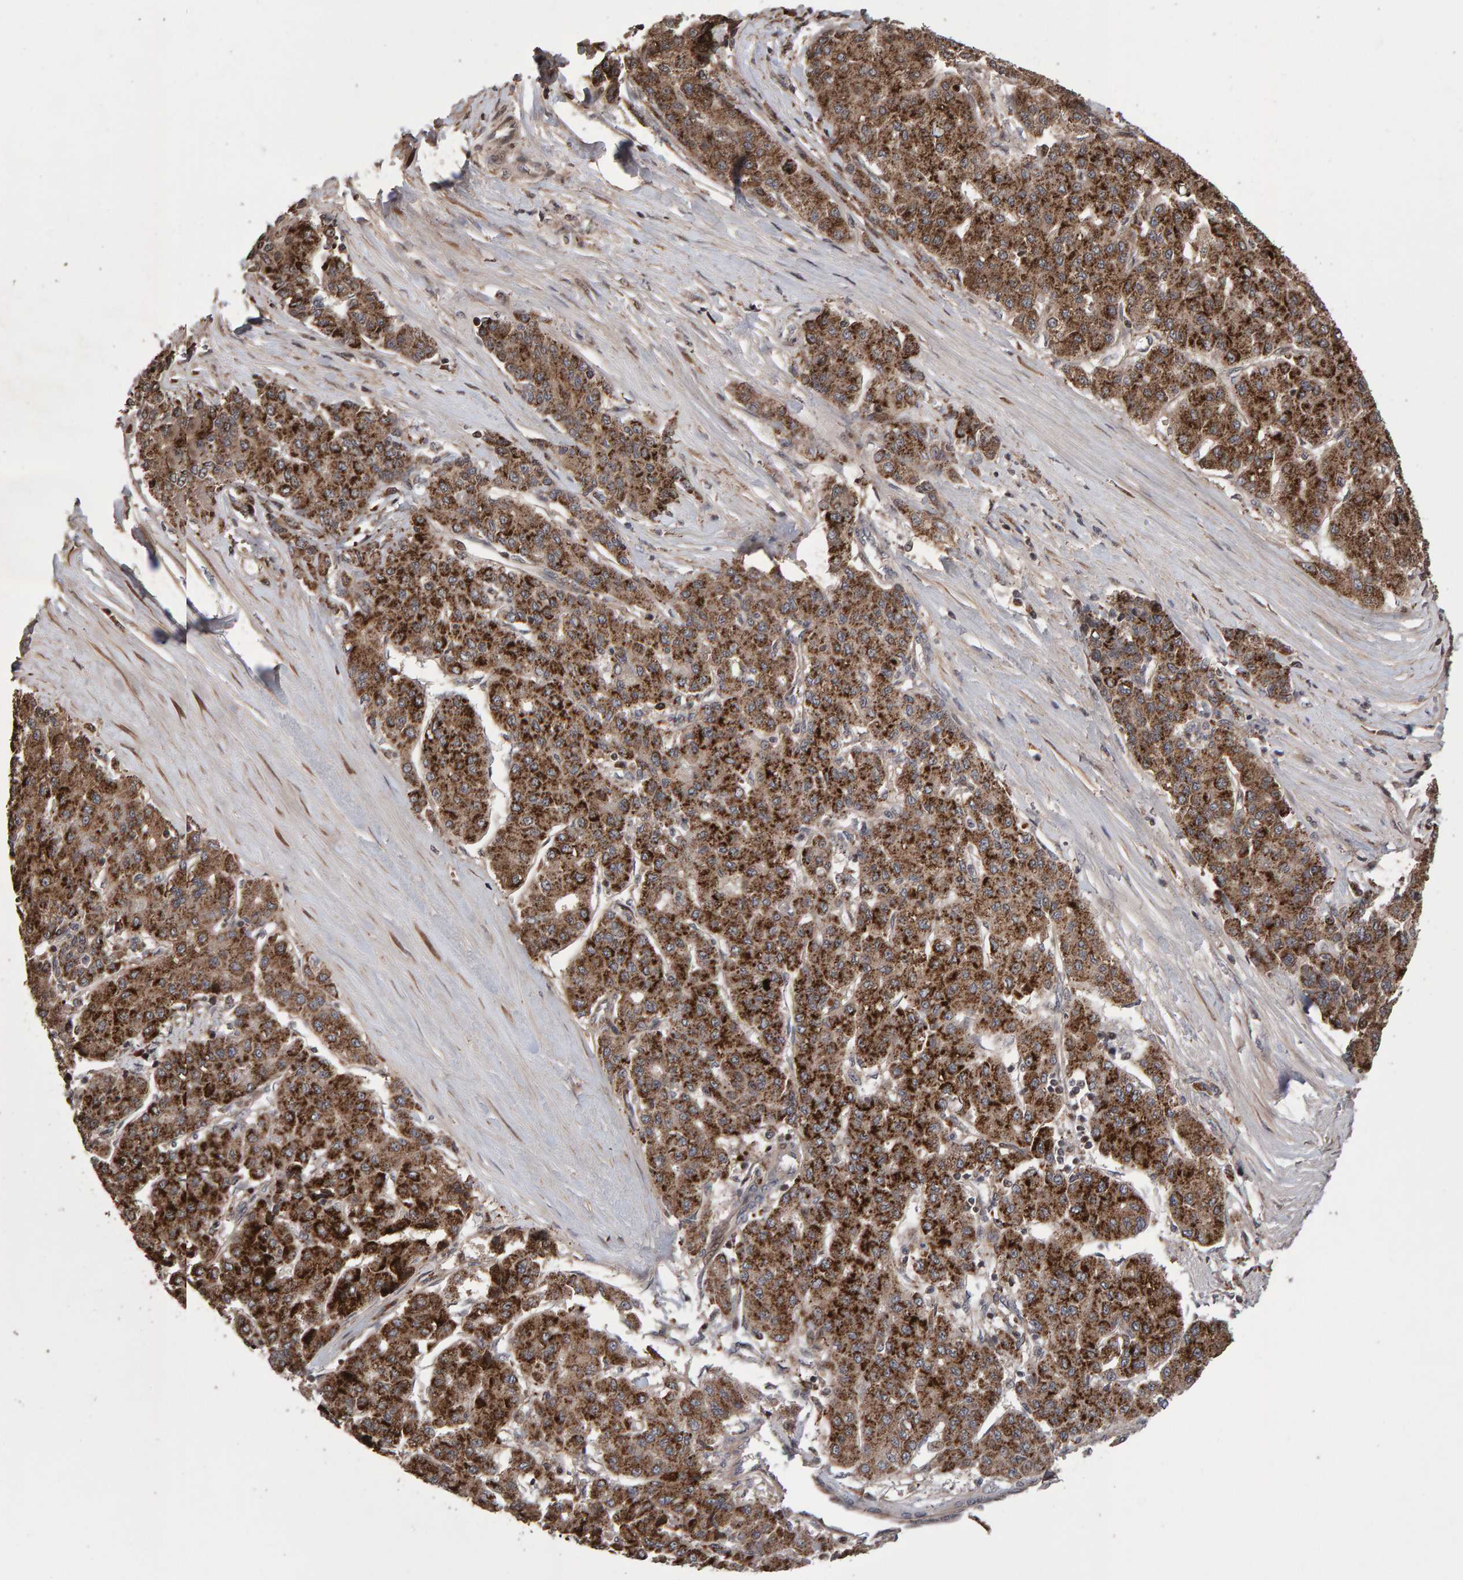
{"staining": {"intensity": "strong", "quantity": ">75%", "location": "cytoplasmic/membranous"}, "tissue": "liver cancer", "cell_type": "Tumor cells", "image_type": "cancer", "snomed": [{"axis": "morphology", "description": "Carcinoma, Hepatocellular, NOS"}, {"axis": "topography", "description": "Liver"}], "caption": "A high-resolution micrograph shows IHC staining of liver hepatocellular carcinoma, which displays strong cytoplasmic/membranous expression in about >75% of tumor cells. The staining was performed using DAB (3,3'-diaminobenzidine) to visualize the protein expression in brown, while the nuclei were stained in blue with hematoxylin (Magnification: 20x).", "gene": "PECR", "patient": {"sex": "male", "age": 65}}